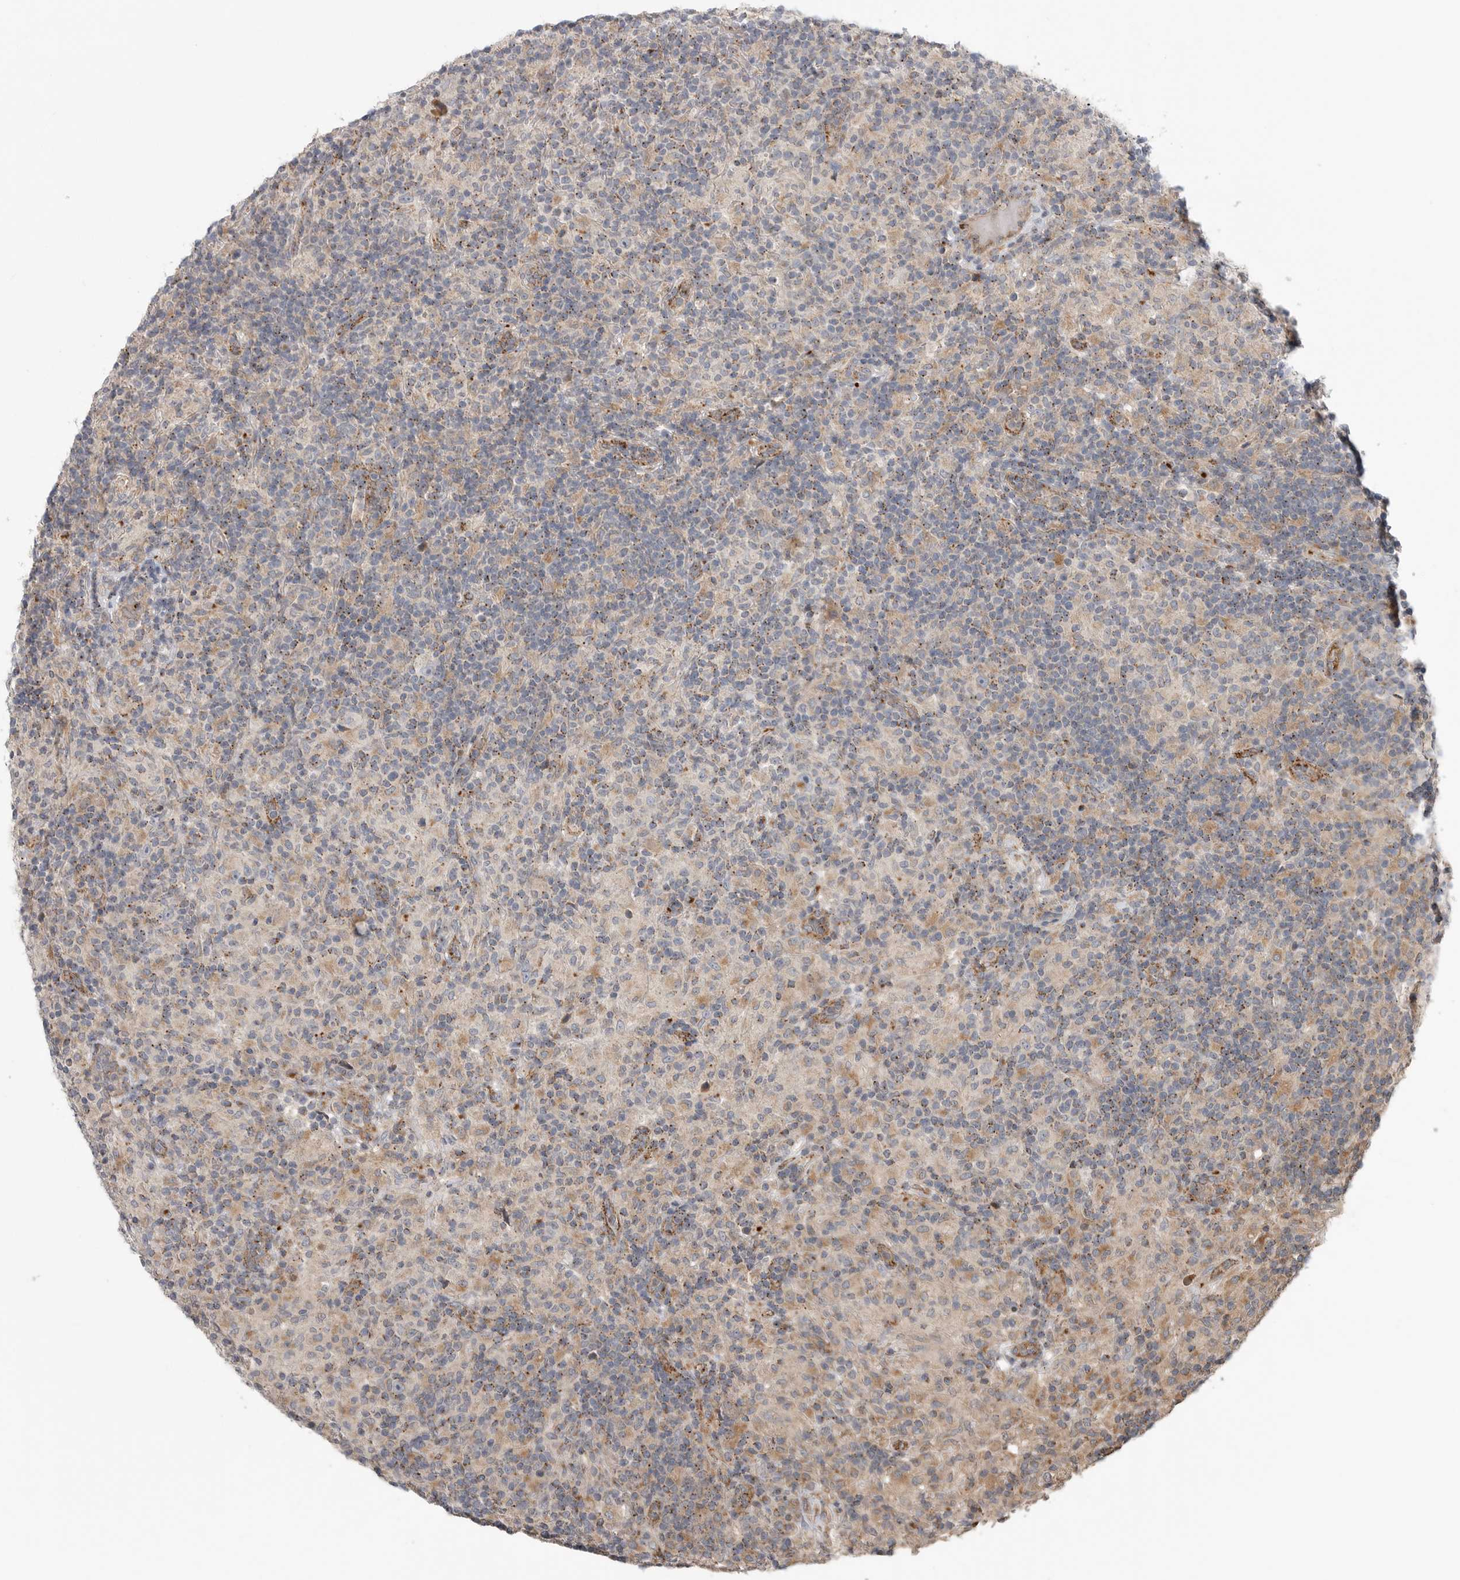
{"staining": {"intensity": "negative", "quantity": "none", "location": "none"}, "tissue": "lymphoma", "cell_type": "Tumor cells", "image_type": "cancer", "snomed": [{"axis": "morphology", "description": "Hodgkin's disease, NOS"}, {"axis": "topography", "description": "Lymph node"}], "caption": "This is a micrograph of IHC staining of Hodgkin's disease, which shows no positivity in tumor cells.", "gene": "GALNS", "patient": {"sex": "male", "age": 70}}